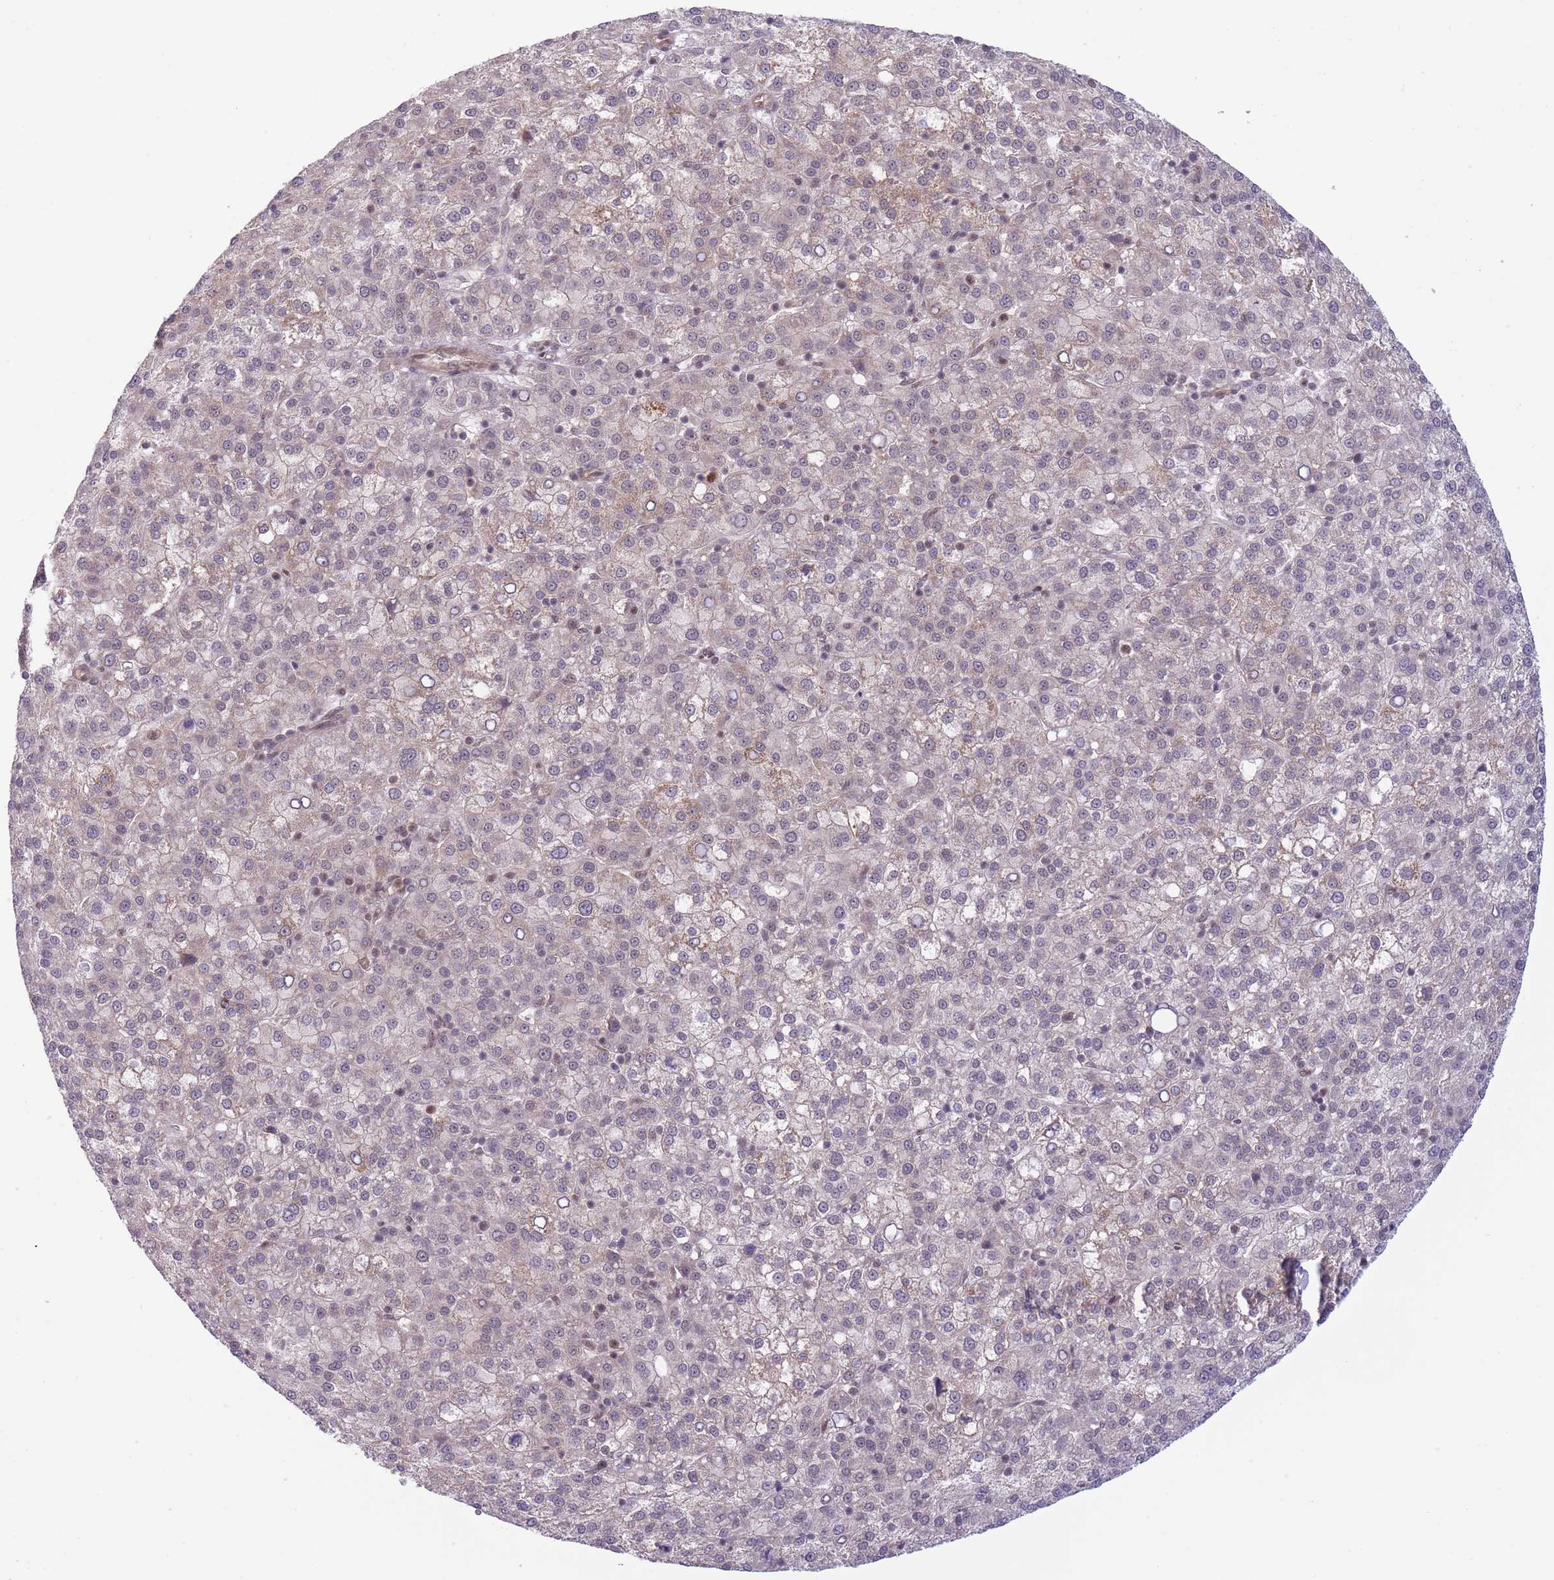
{"staining": {"intensity": "negative", "quantity": "none", "location": "none"}, "tissue": "liver cancer", "cell_type": "Tumor cells", "image_type": "cancer", "snomed": [{"axis": "morphology", "description": "Carcinoma, Hepatocellular, NOS"}, {"axis": "topography", "description": "Liver"}], "caption": "The image reveals no staining of tumor cells in liver cancer (hepatocellular carcinoma).", "gene": "CHD1", "patient": {"sex": "female", "age": 58}}